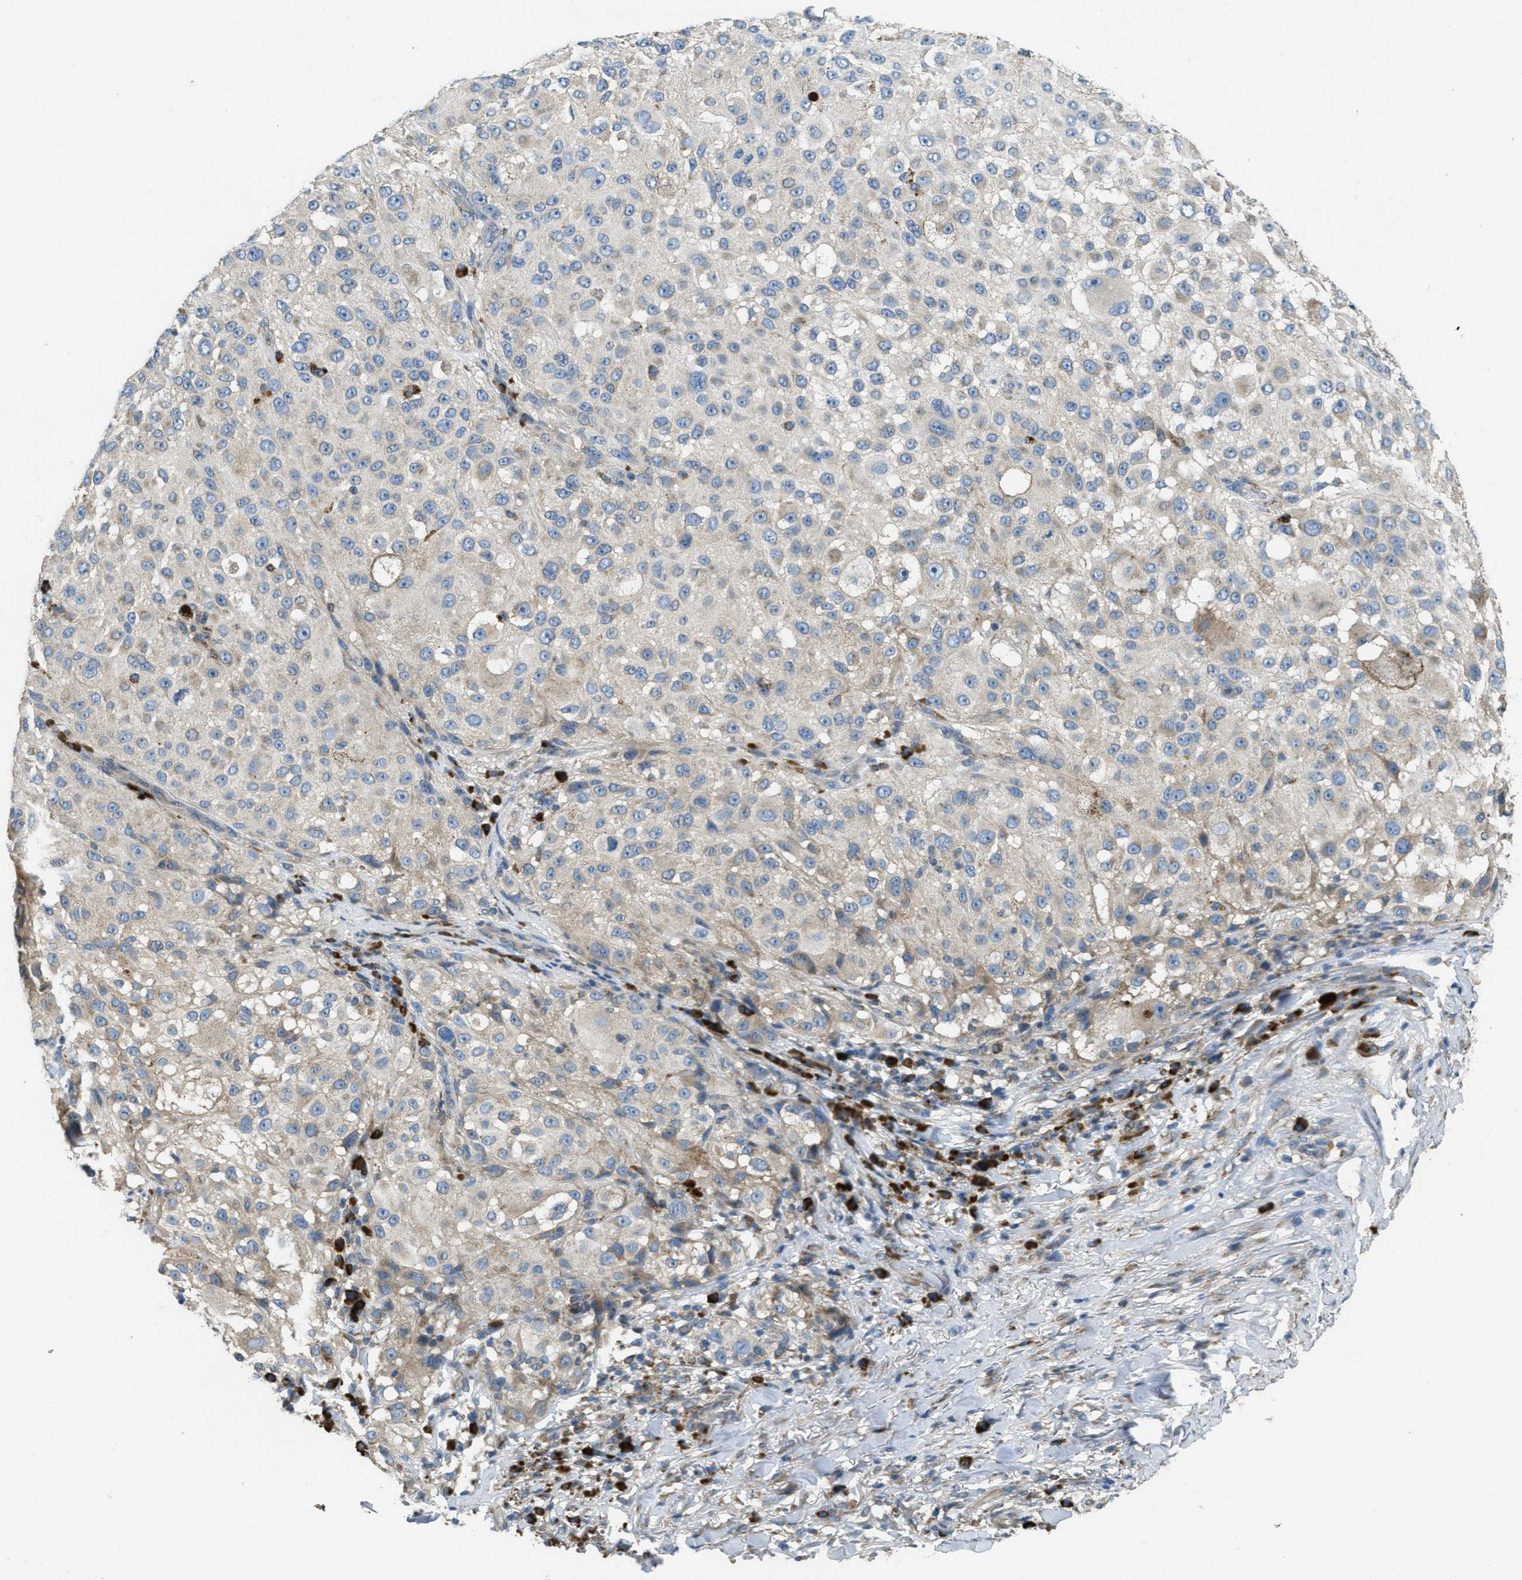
{"staining": {"intensity": "negative", "quantity": "none", "location": "none"}, "tissue": "melanoma", "cell_type": "Tumor cells", "image_type": "cancer", "snomed": [{"axis": "morphology", "description": "Necrosis, NOS"}, {"axis": "morphology", "description": "Malignant melanoma, NOS"}, {"axis": "topography", "description": "Skin"}], "caption": "Immunohistochemical staining of melanoma demonstrates no significant positivity in tumor cells.", "gene": "SSR1", "patient": {"sex": "female", "age": 87}}